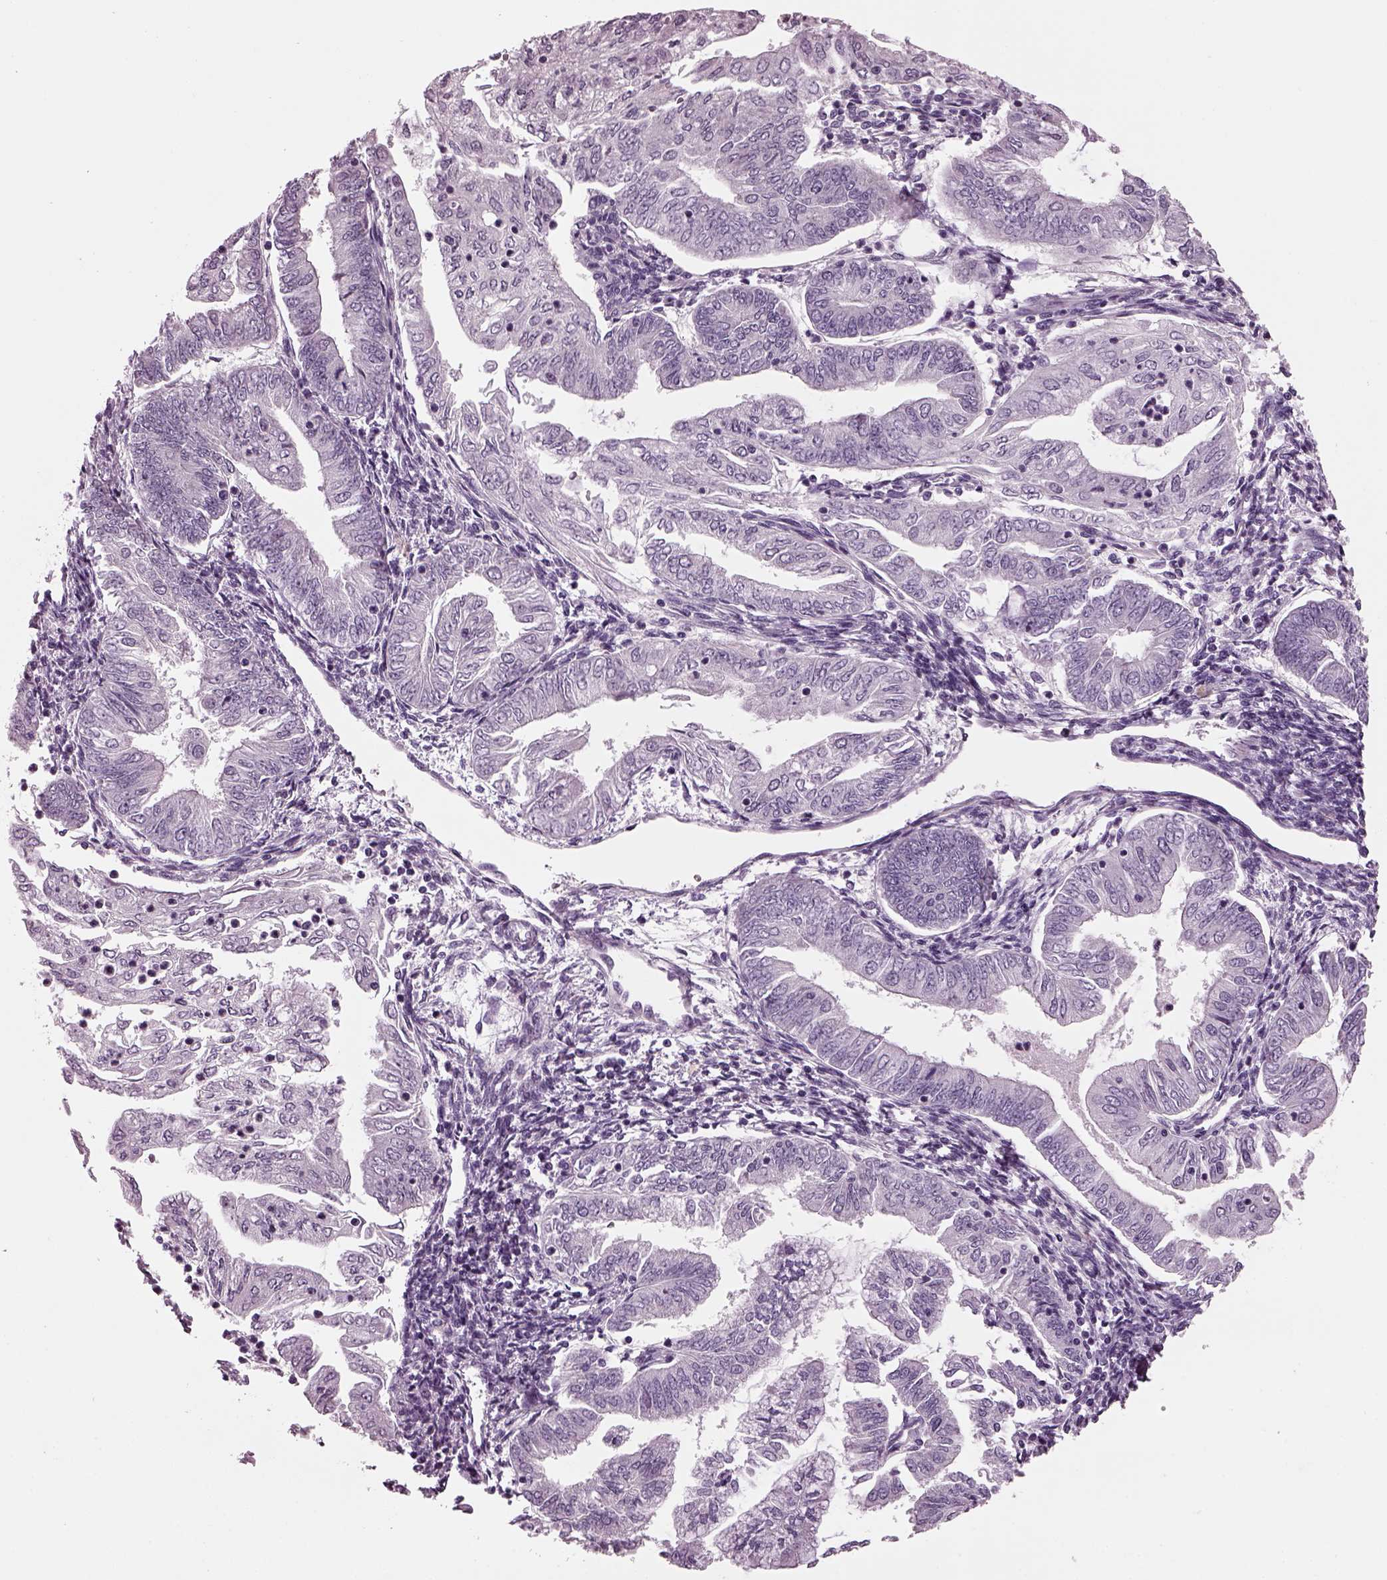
{"staining": {"intensity": "negative", "quantity": "none", "location": "none"}, "tissue": "endometrial cancer", "cell_type": "Tumor cells", "image_type": "cancer", "snomed": [{"axis": "morphology", "description": "Adenocarcinoma, NOS"}, {"axis": "topography", "description": "Endometrium"}], "caption": "High magnification brightfield microscopy of endometrial cancer stained with DAB (brown) and counterstained with hematoxylin (blue): tumor cells show no significant staining.", "gene": "DPYSL5", "patient": {"sex": "female", "age": 55}}